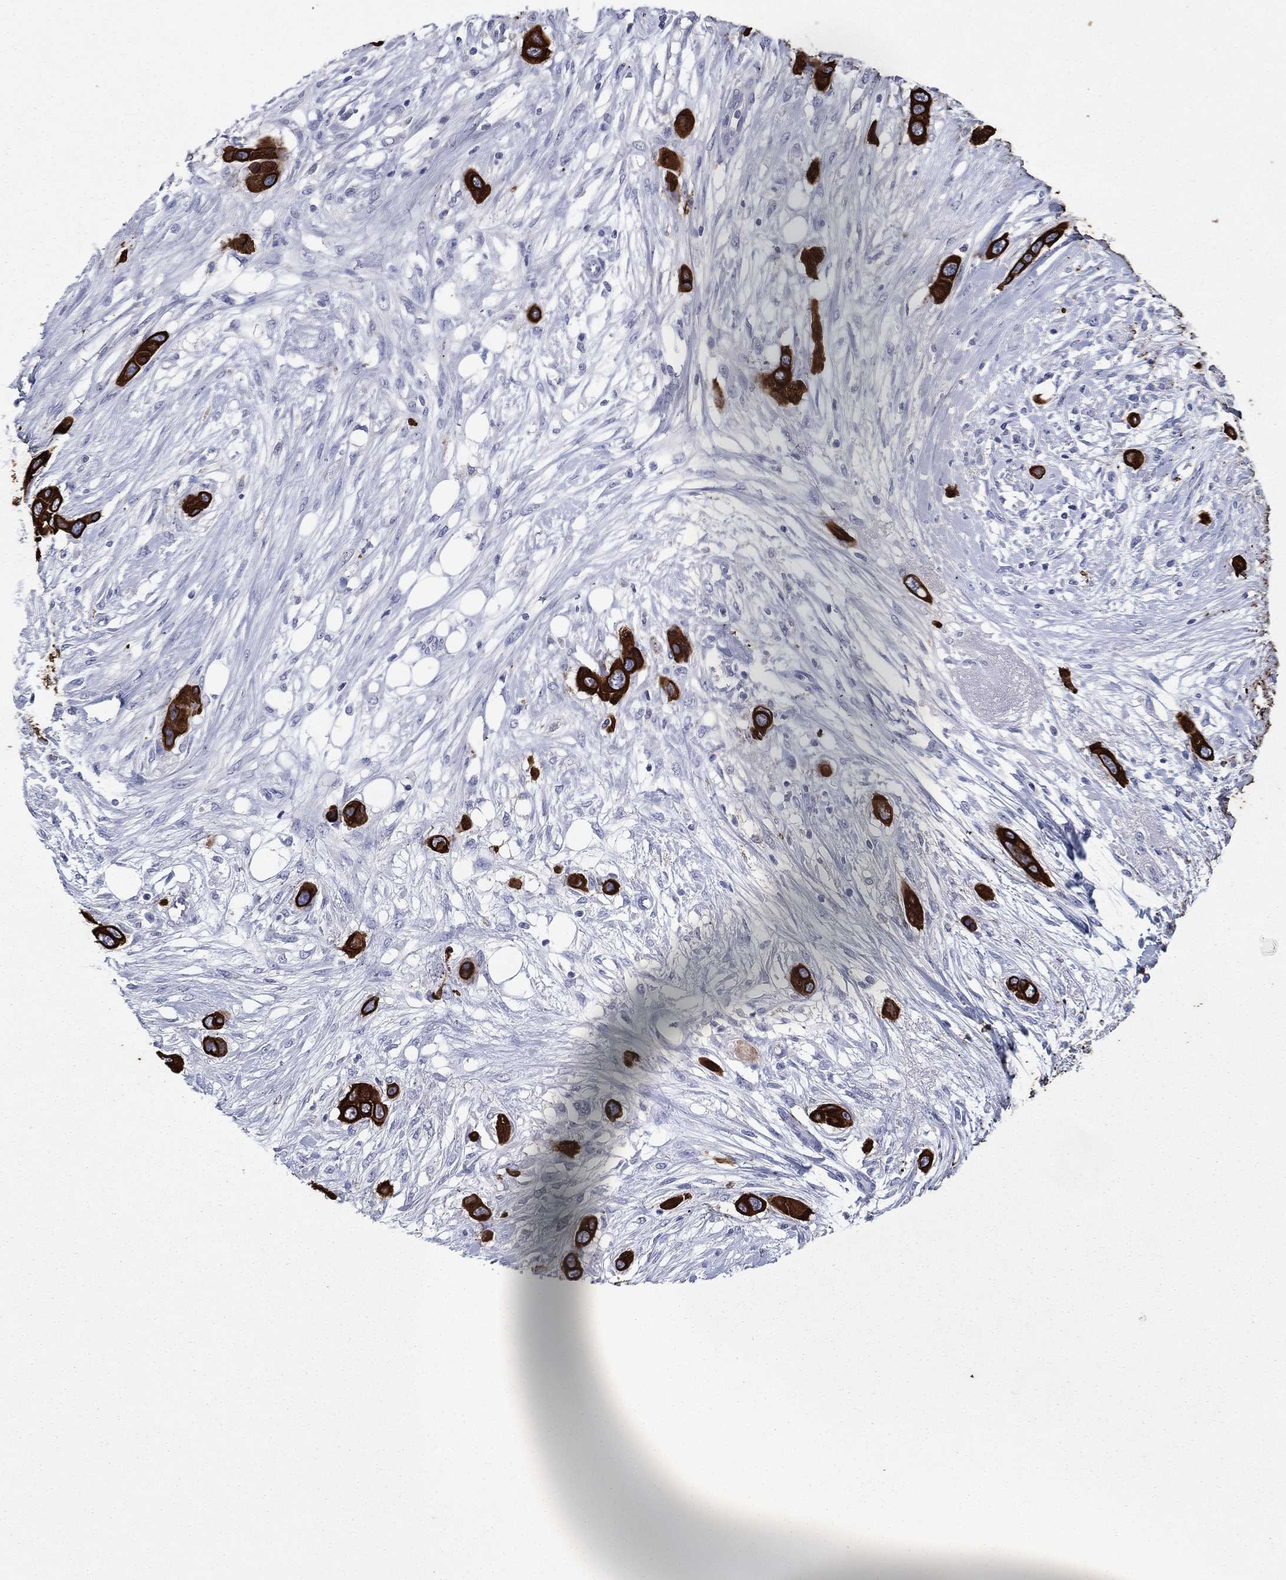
{"staining": {"intensity": "strong", "quantity": ">75%", "location": "cytoplasmic/membranous"}, "tissue": "skin cancer", "cell_type": "Tumor cells", "image_type": "cancer", "snomed": [{"axis": "morphology", "description": "Squamous cell carcinoma, NOS"}, {"axis": "topography", "description": "Skin"}], "caption": "Skin cancer stained with immunohistochemistry (IHC) shows strong cytoplasmic/membranous expression in approximately >75% of tumor cells.", "gene": "KRT7", "patient": {"sex": "male", "age": 79}}